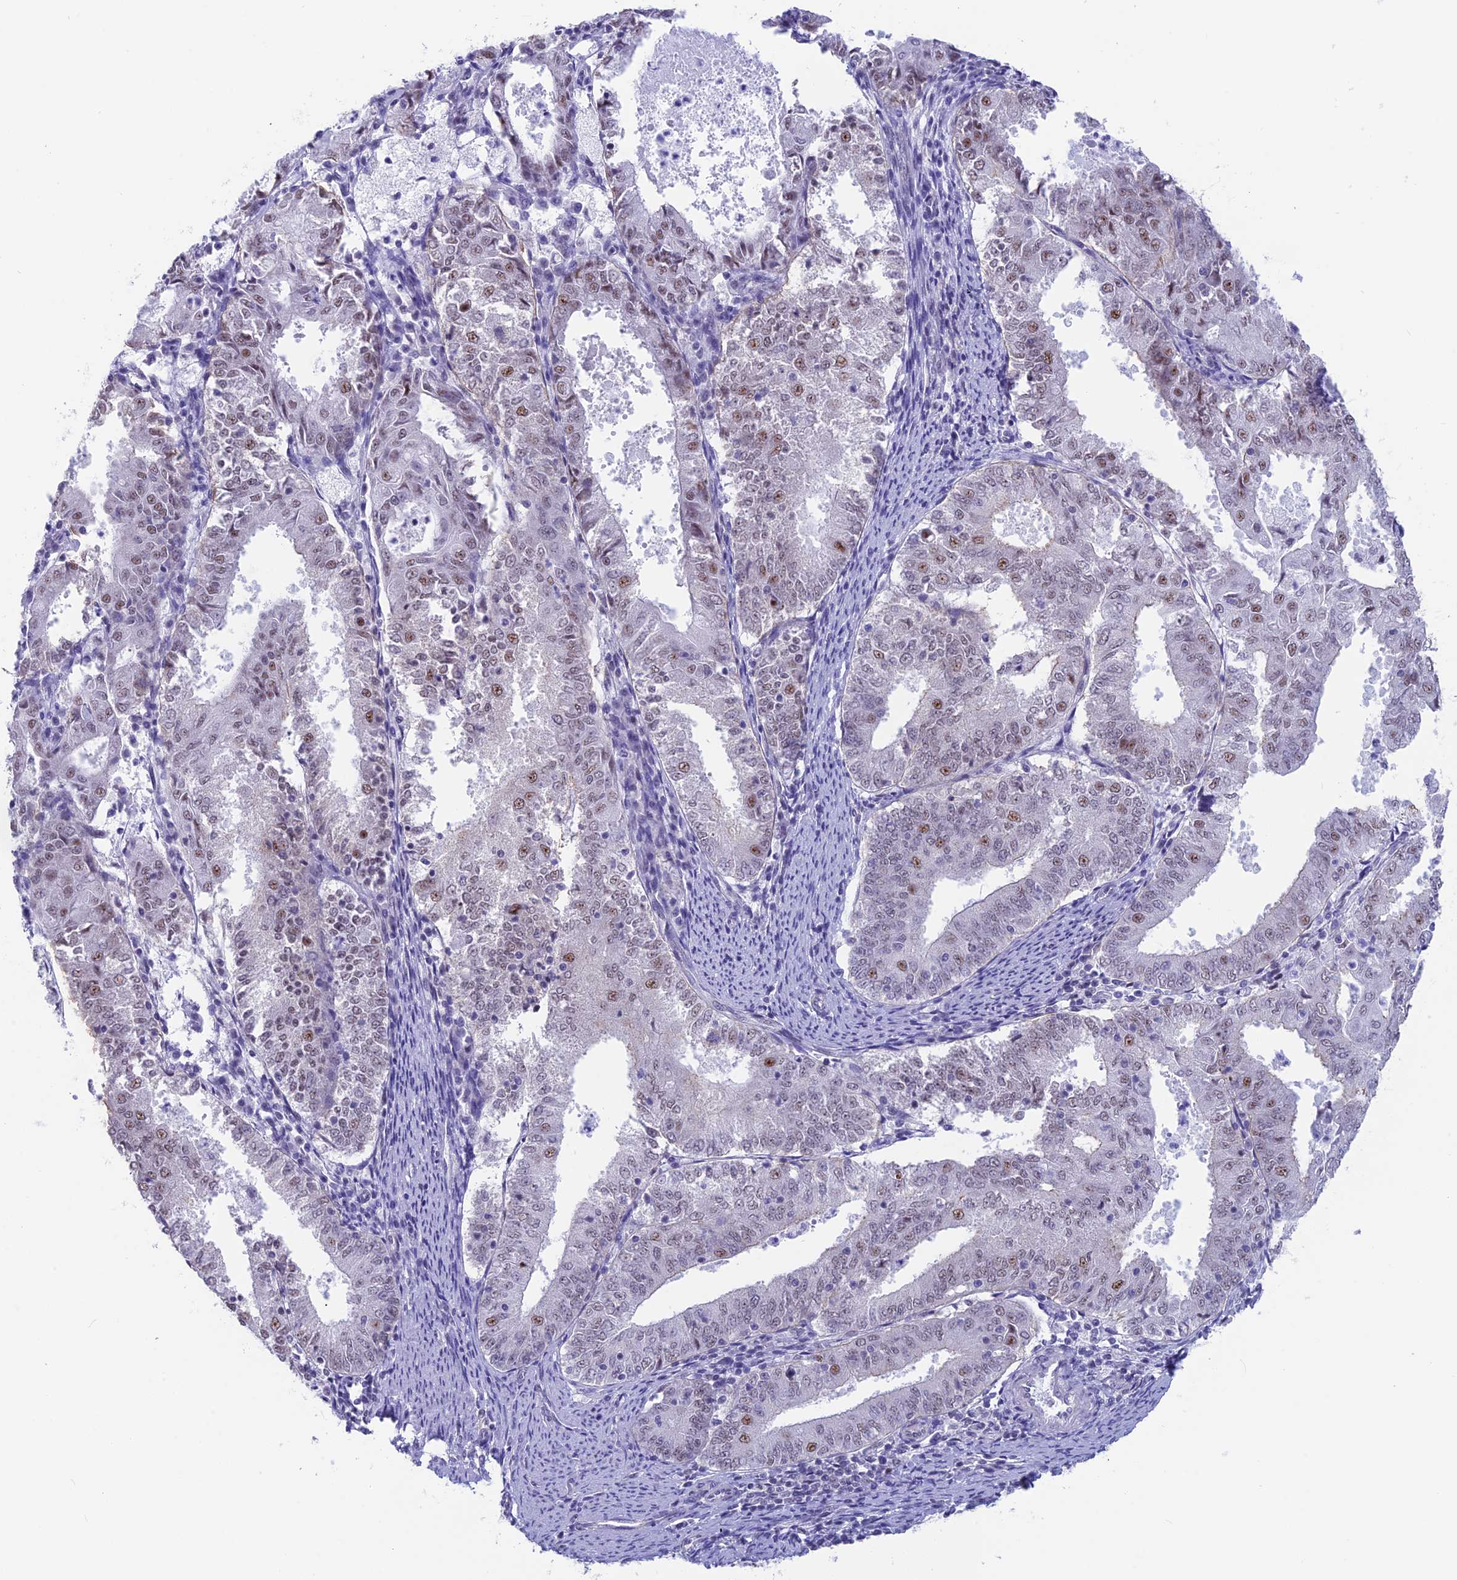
{"staining": {"intensity": "moderate", "quantity": "<25%", "location": "nuclear"}, "tissue": "endometrial cancer", "cell_type": "Tumor cells", "image_type": "cancer", "snomed": [{"axis": "morphology", "description": "Adenocarcinoma, NOS"}, {"axis": "topography", "description": "Endometrium"}], "caption": "Human adenocarcinoma (endometrial) stained with a protein marker exhibits moderate staining in tumor cells.", "gene": "SRSF5", "patient": {"sex": "female", "age": 57}}